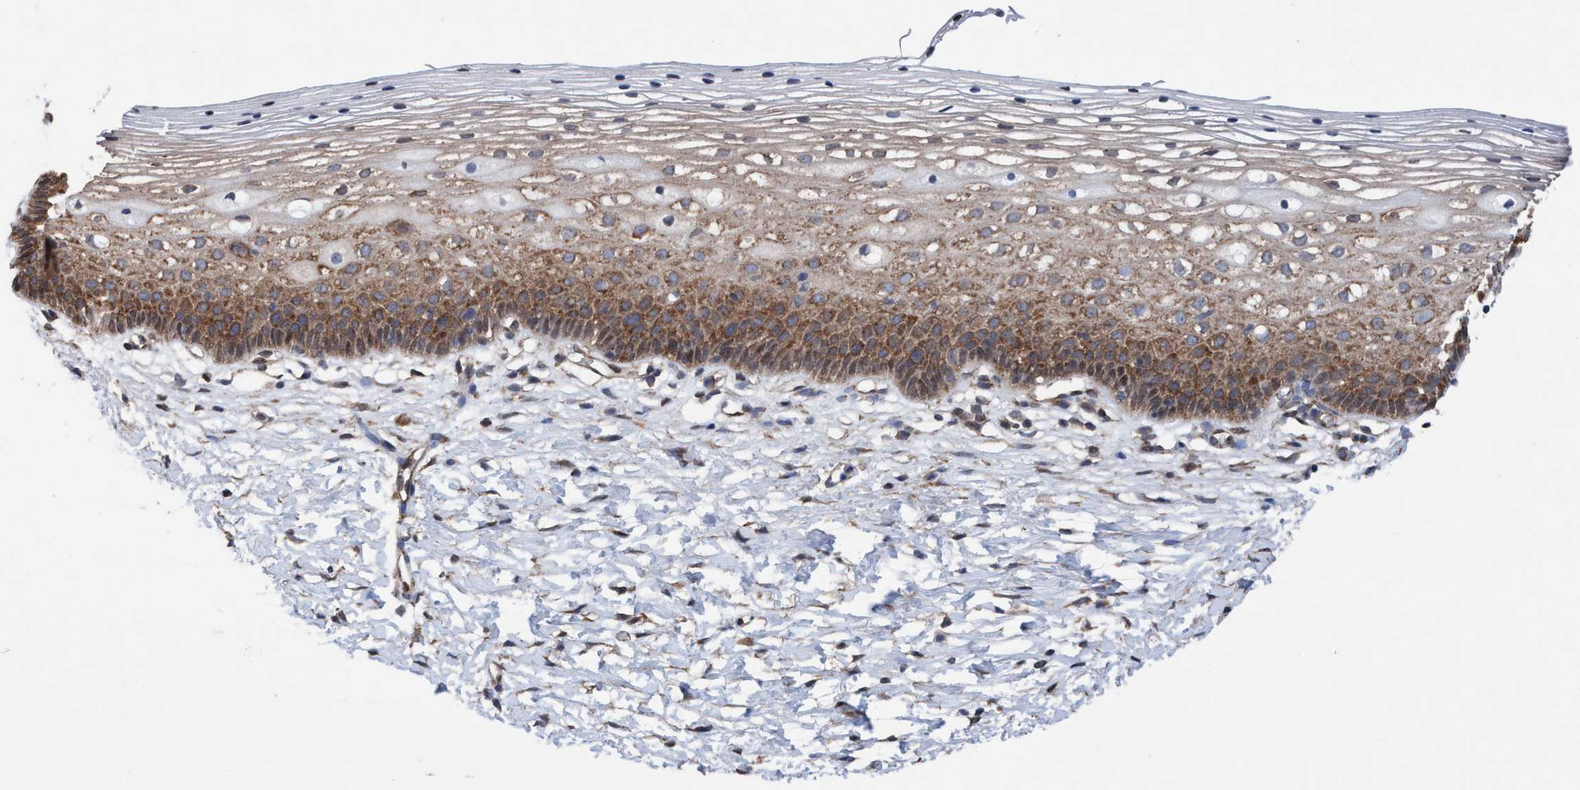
{"staining": {"intensity": "weak", "quantity": ">75%", "location": "cytoplasmic/membranous"}, "tissue": "cervix", "cell_type": "Glandular cells", "image_type": "normal", "snomed": [{"axis": "morphology", "description": "Normal tissue, NOS"}, {"axis": "topography", "description": "Cervix"}], "caption": "Cervix was stained to show a protein in brown. There is low levels of weak cytoplasmic/membranous expression in approximately >75% of glandular cells.", "gene": "METAP2", "patient": {"sex": "female", "age": 72}}